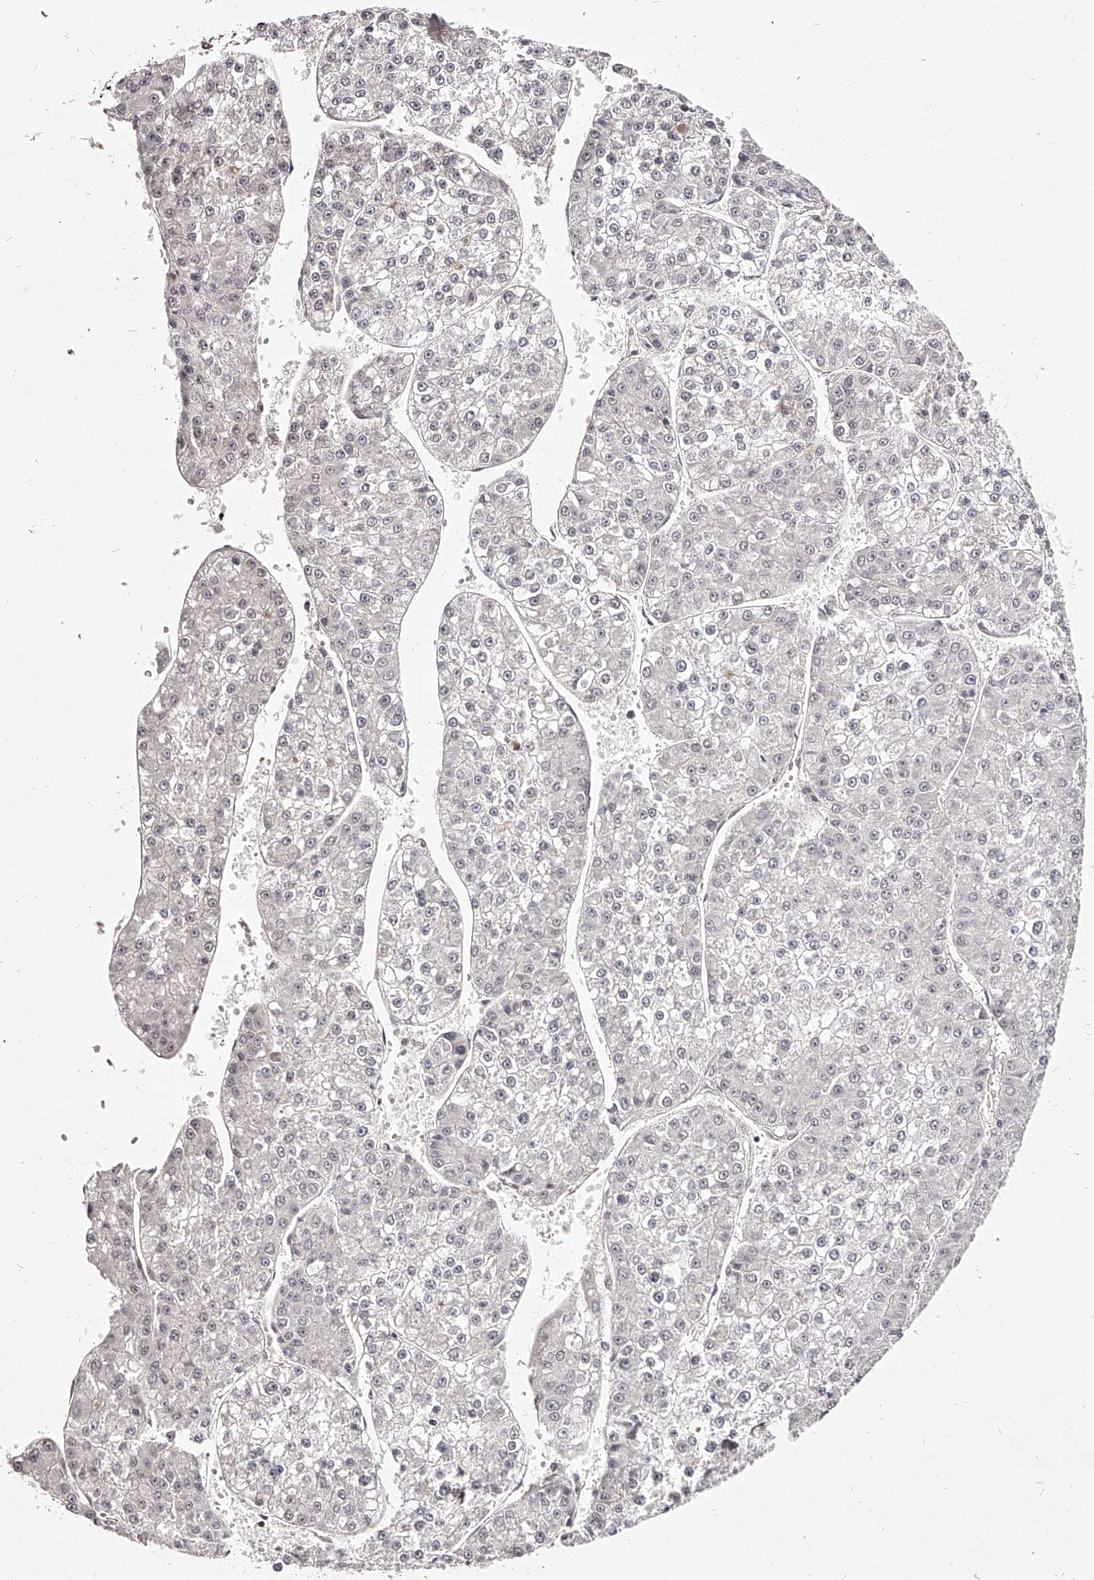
{"staining": {"intensity": "negative", "quantity": "none", "location": "none"}, "tissue": "liver cancer", "cell_type": "Tumor cells", "image_type": "cancer", "snomed": [{"axis": "morphology", "description": "Carcinoma, Hepatocellular, NOS"}, {"axis": "topography", "description": "Liver"}], "caption": "Immunohistochemistry (IHC) of human liver cancer (hepatocellular carcinoma) demonstrates no expression in tumor cells.", "gene": "ZNF789", "patient": {"sex": "female", "age": 73}}